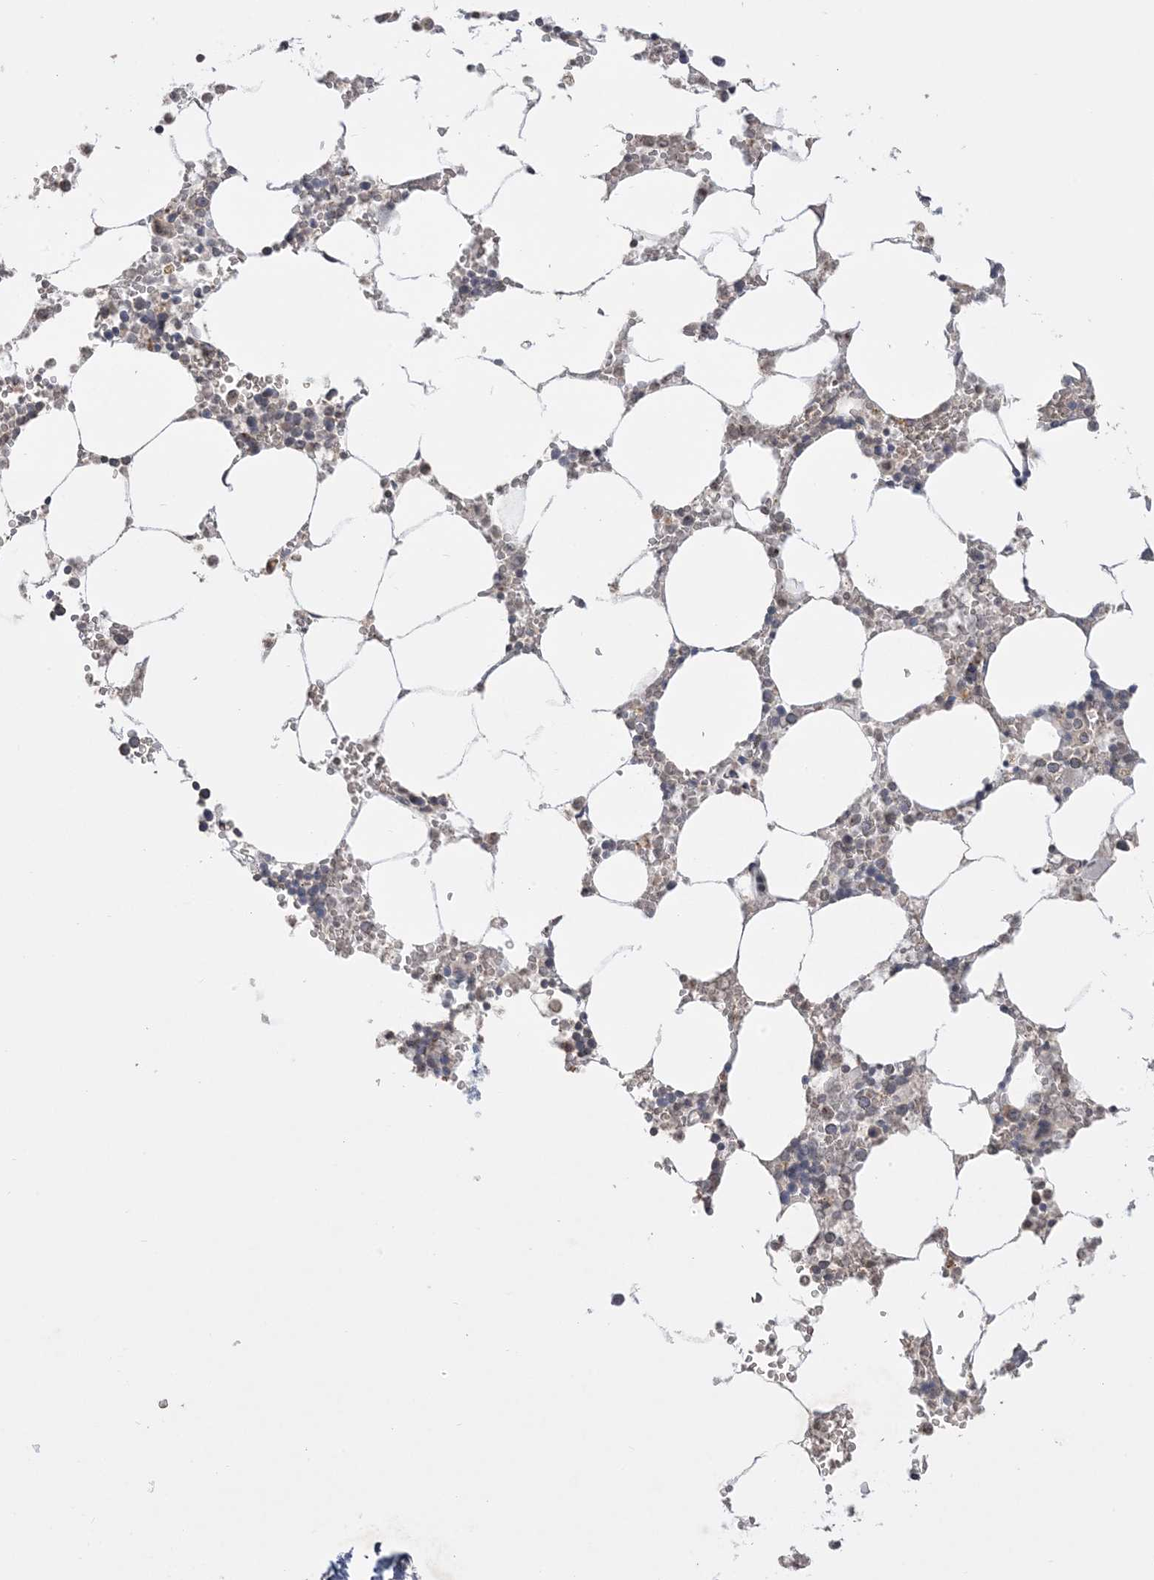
{"staining": {"intensity": "negative", "quantity": "none", "location": "none"}, "tissue": "bone marrow", "cell_type": "Hematopoietic cells", "image_type": "normal", "snomed": [{"axis": "morphology", "description": "Normal tissue, NOS"}, {"axis": "topography", "description": "Bone marrow"}], "caption": "This is an IHC micrograph of unremarkable human bone marrow. There is no staining in hematopoietic cells.", "gene": "XRN1", "patient": {"sex": "male", "age": 70}}